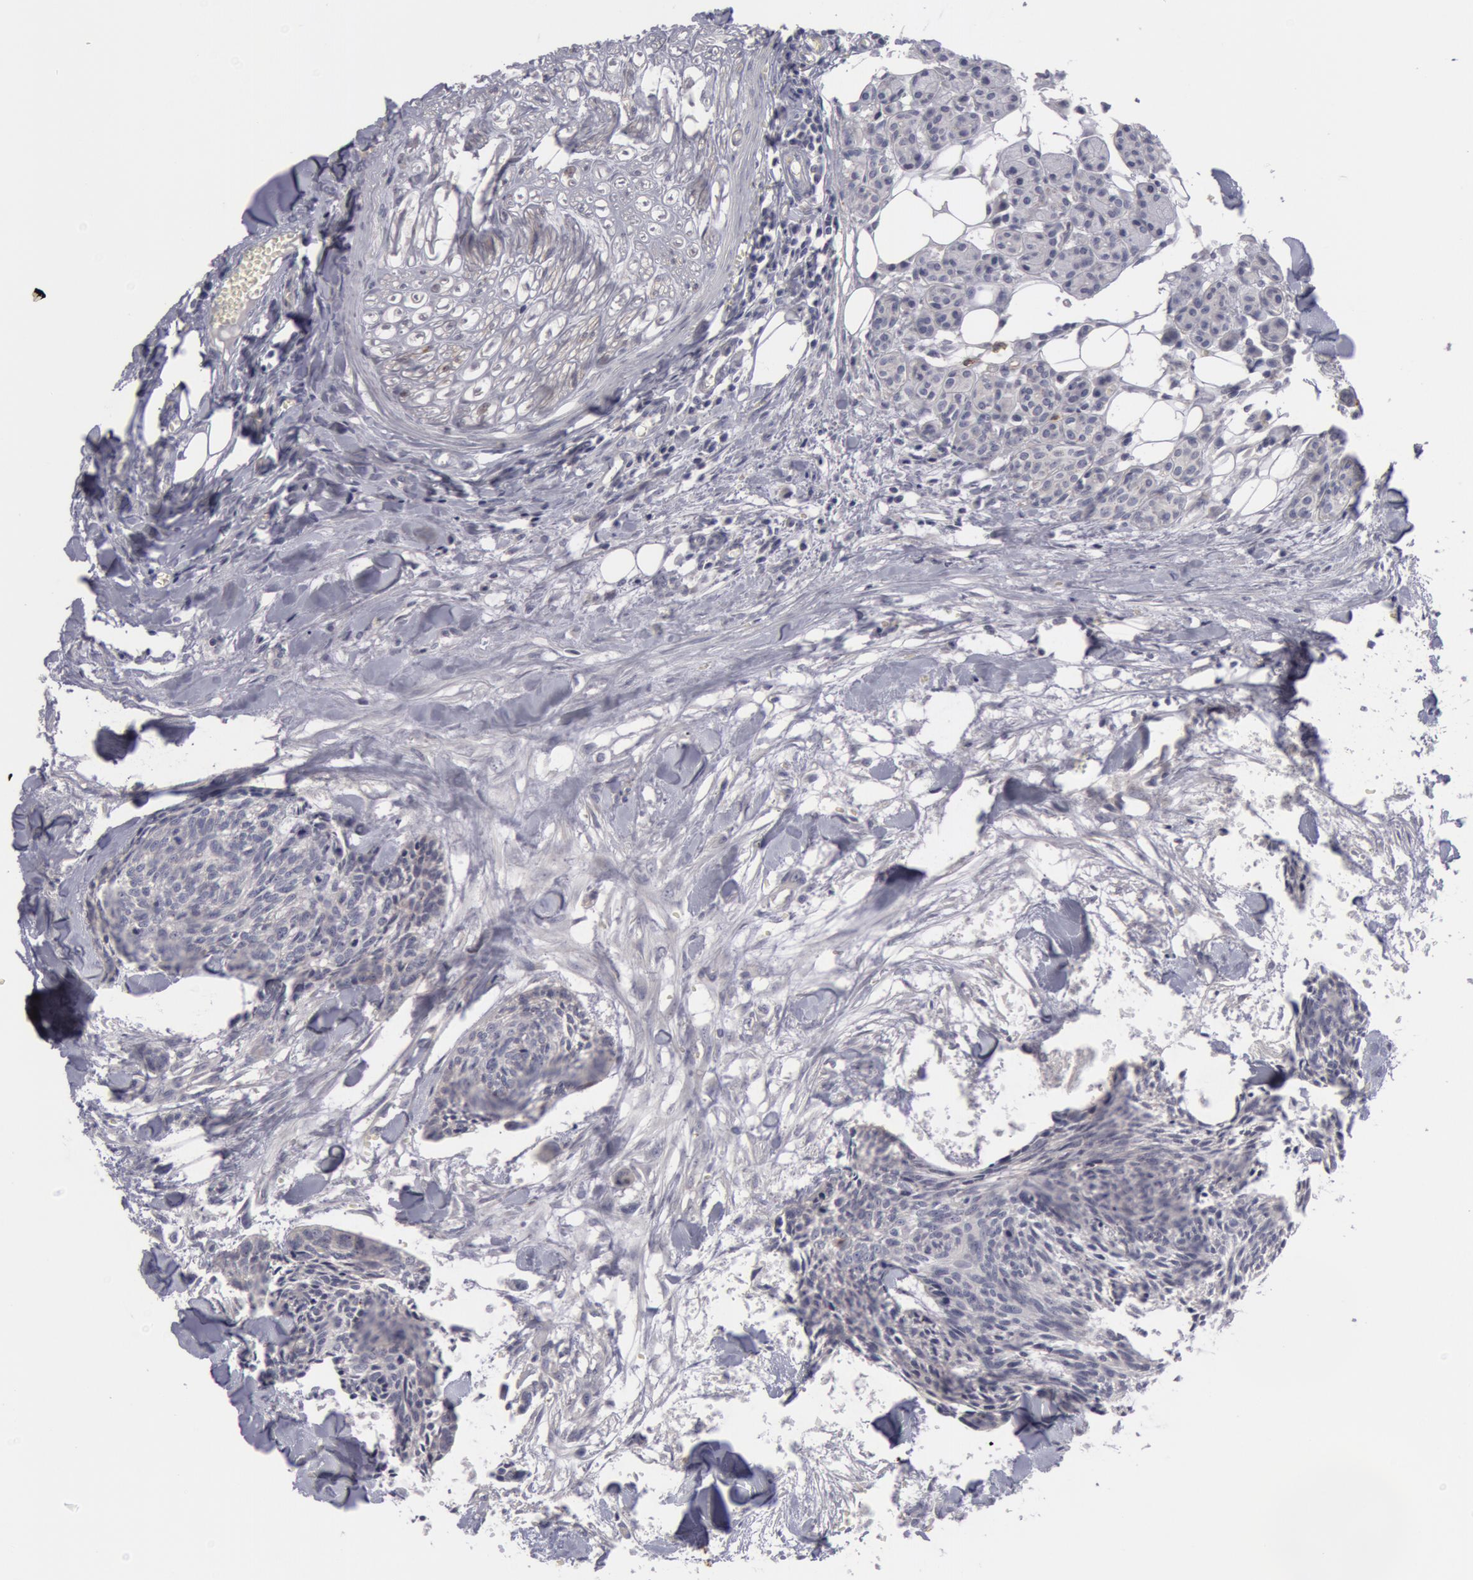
{"staining": {"intensity": "weak", "quantity": "<25%", "location": "cytoplasmic/membranous"}, "tissue": "head and neck cancer", "cell_type": "Tumor cells", "image_type": "cancer", "snomed": [{"axis": "morphology", "description": "Squamous cell carcinoma, NOS"}, {"axis": "topography", "description": "Salivary gland"}, {"axis": "topography", "description": "Head-Neck"}], "caption": "This is an immunohistochemistry (IHC) histopathology image of human head and neck cancer. There is no positivity in tumor cells.", "gene": "NLGN4X", "patient": {"sex": "male", "age": 70}}